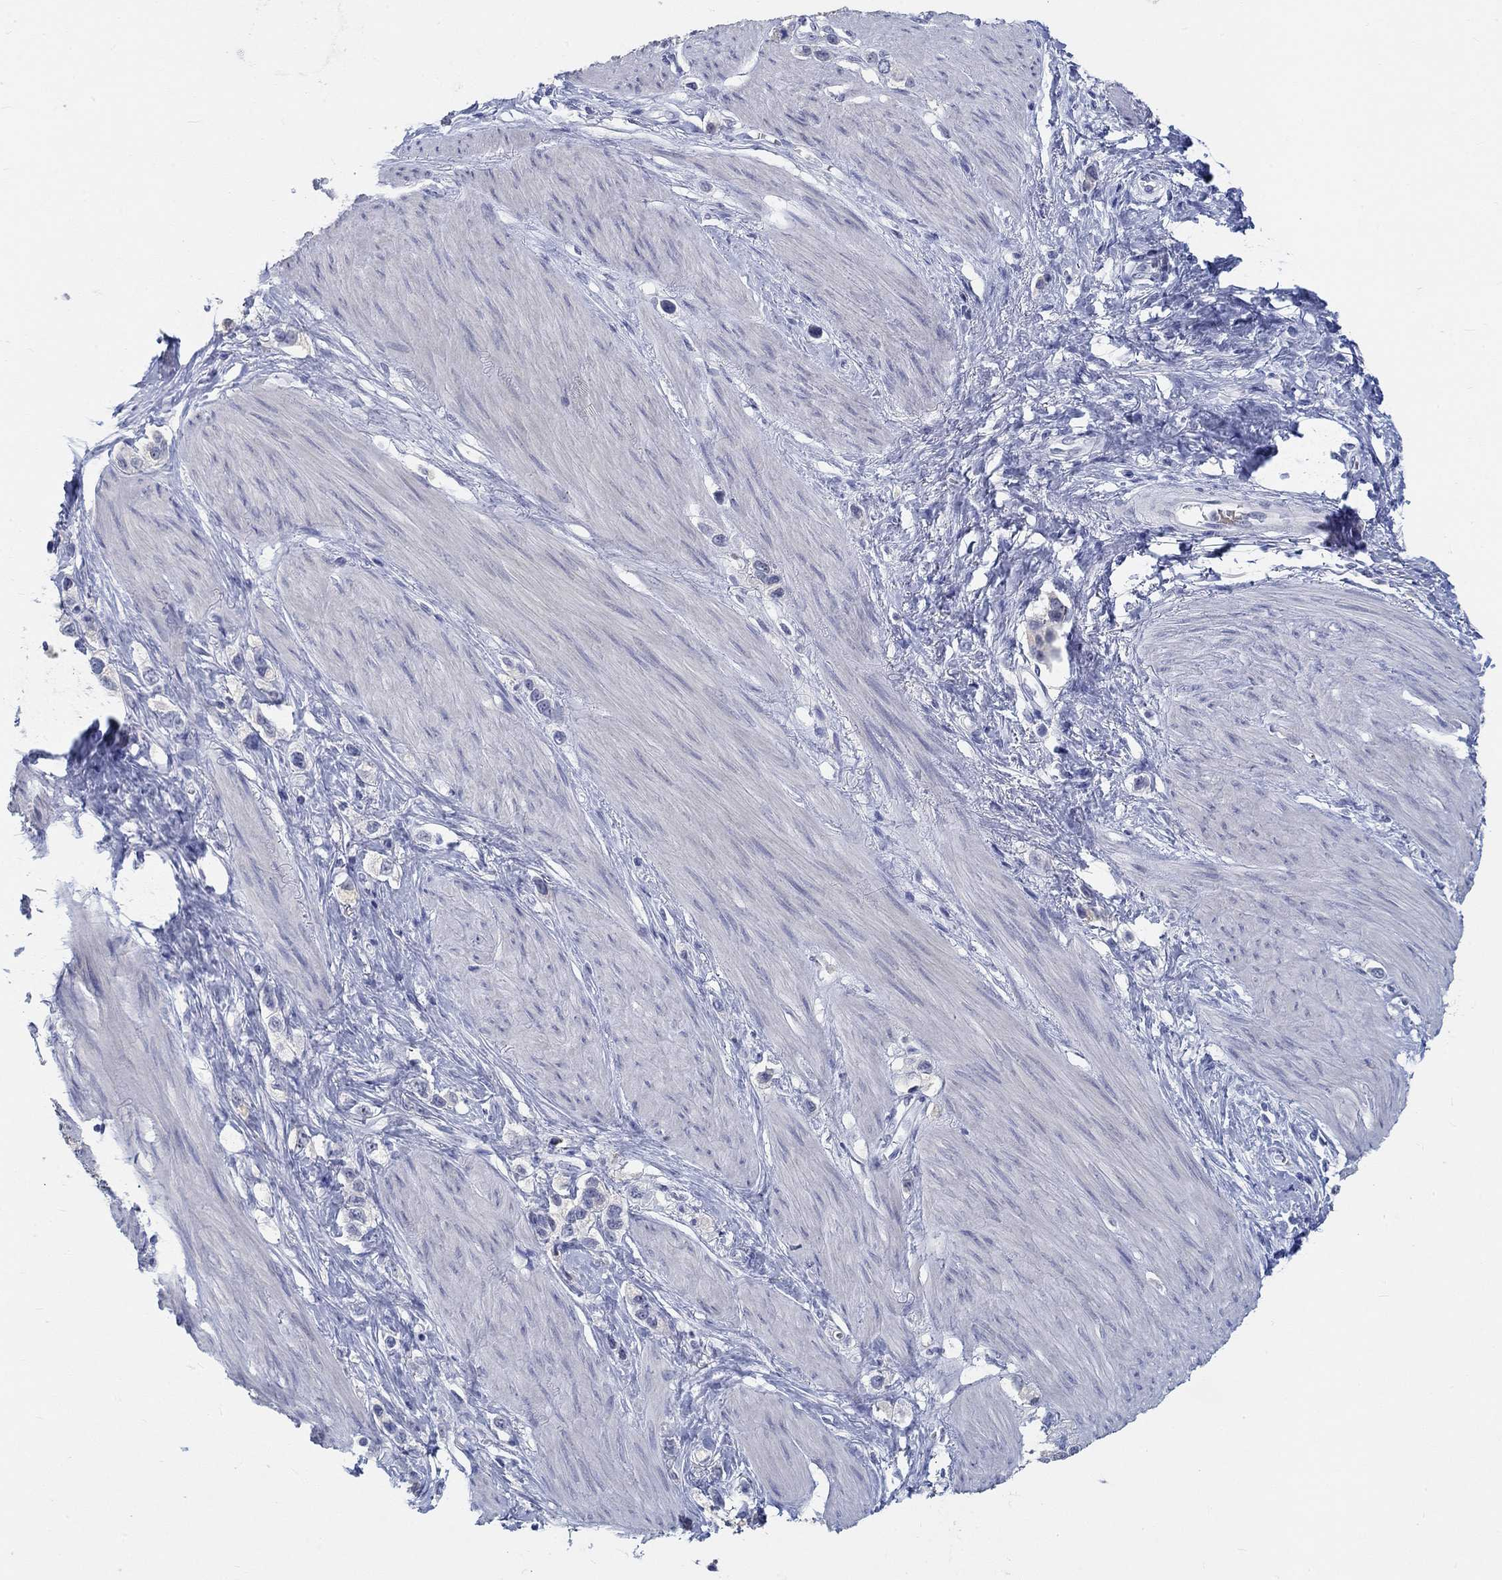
{"staining": {"intensity": "negative", "quantity": "none", "location": "none"}, "tissue": "stomach cancer", "cell_type": "Tumor cells", "image_type": "cancer", "snomed": [{"axis": "morphology", "description": "Normal tissue, NOS"}, {"axis": "morphology", "description": "Adenocarcinoma, NOS"}, {"axis": "morphology", "description": "Adenocarcinoma, High grade"}, {"axis": "topography", "description": "Stomach, upper"}, {"axis": "topography", "description": "Stomach"}], "caption": "Tumor cells show no significant protein expression in stomach cancer.", "gene": "GRIA3", "patient": {"sex": "female", "age": 65}}